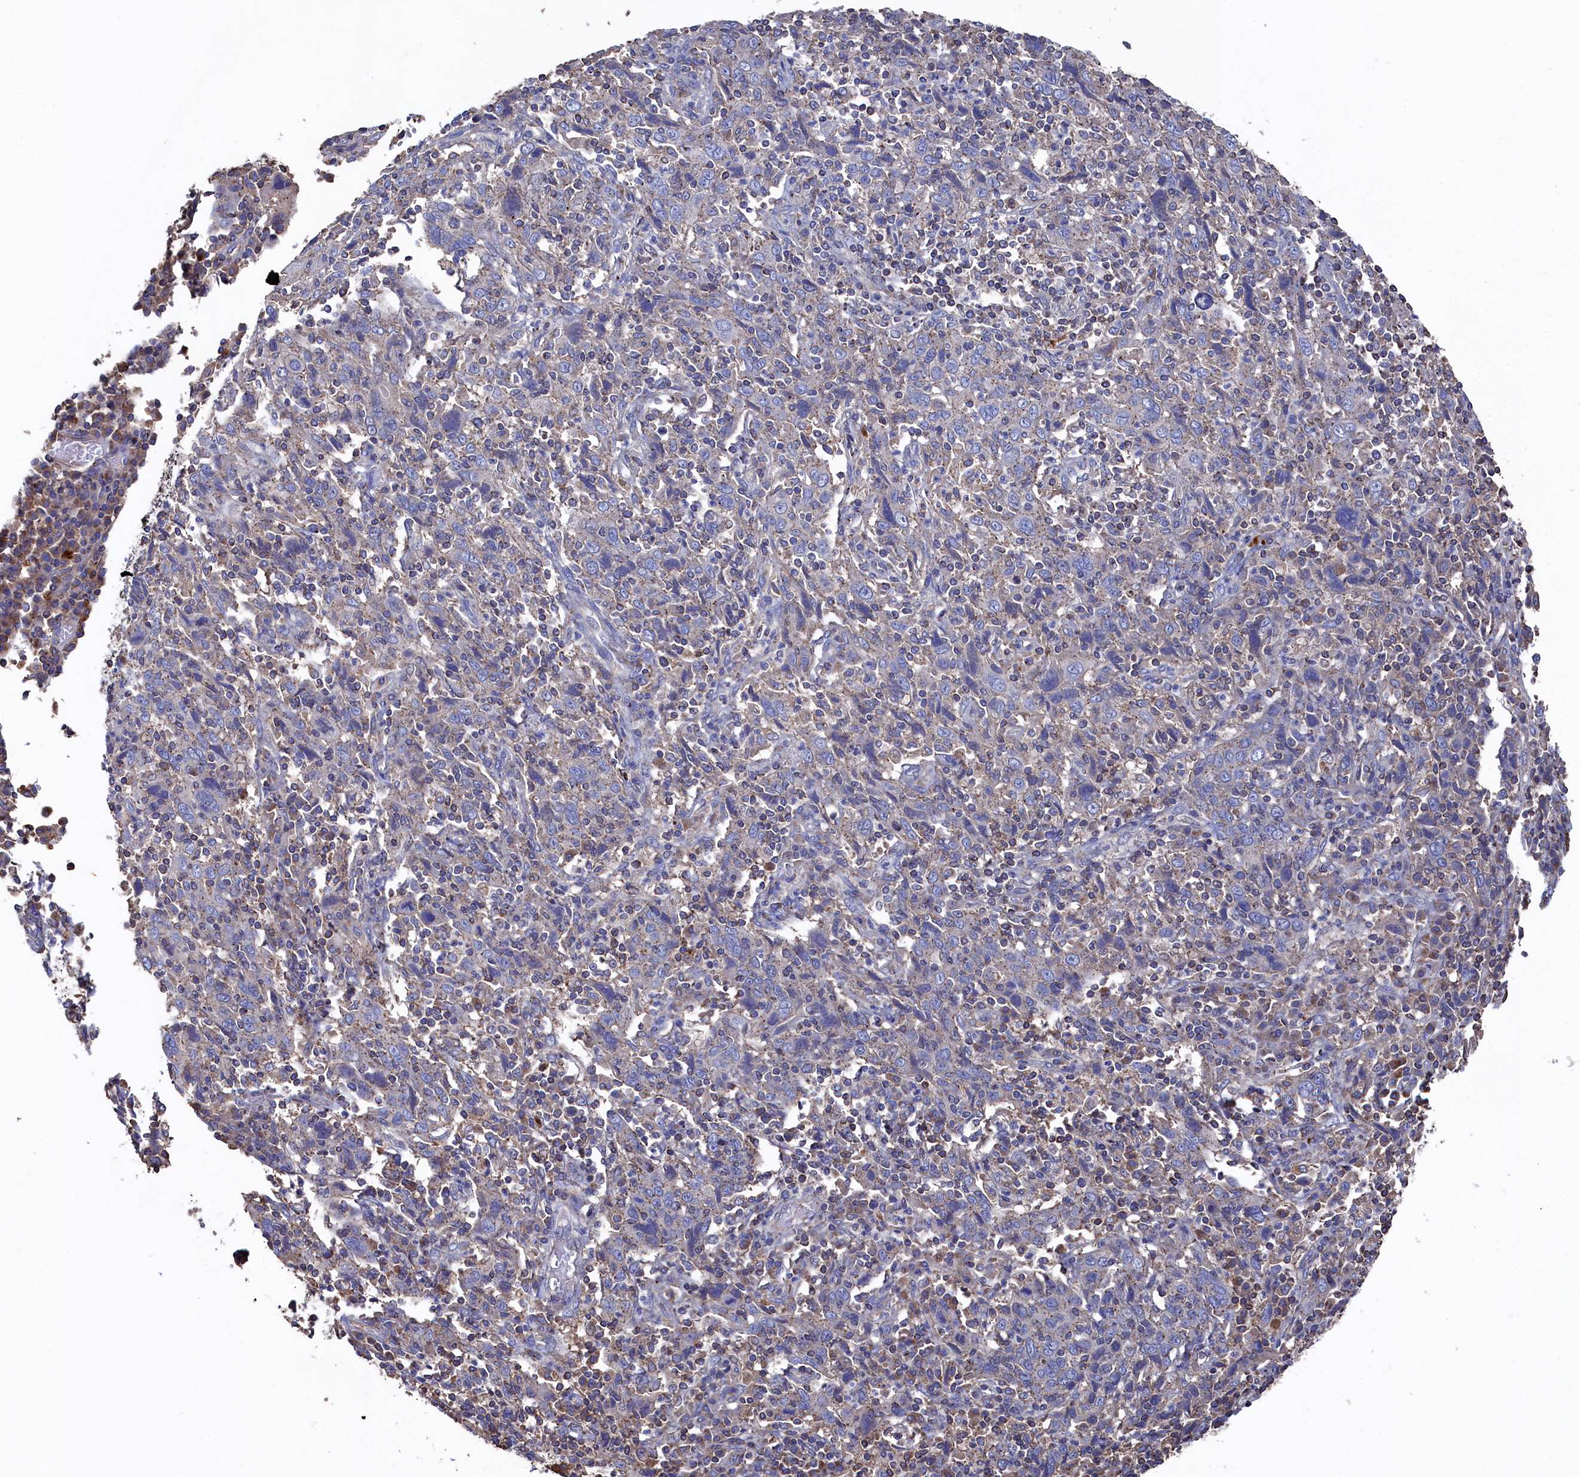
{"staining": {"intensity": "weak", "quantity": "<25%", "location": "cytoplasmic/membranous"}, "tissue": "cervical cancer", "cell_type": "Tumor cells", "image_type": "cancer", "snomed": [{"axis": "morphology", "description": "Squamous cell carcinoma, NOS"}, {"axis": "topography", "description": "Cervix"}], "caption": "This is an immunohistochemistry (IHC) histopathology image of human squamous cell carcinoma (cervical). There is no positivity in tumor cells.", "gene": "TK2", "patient": {"sex": "female", "age": 46}}